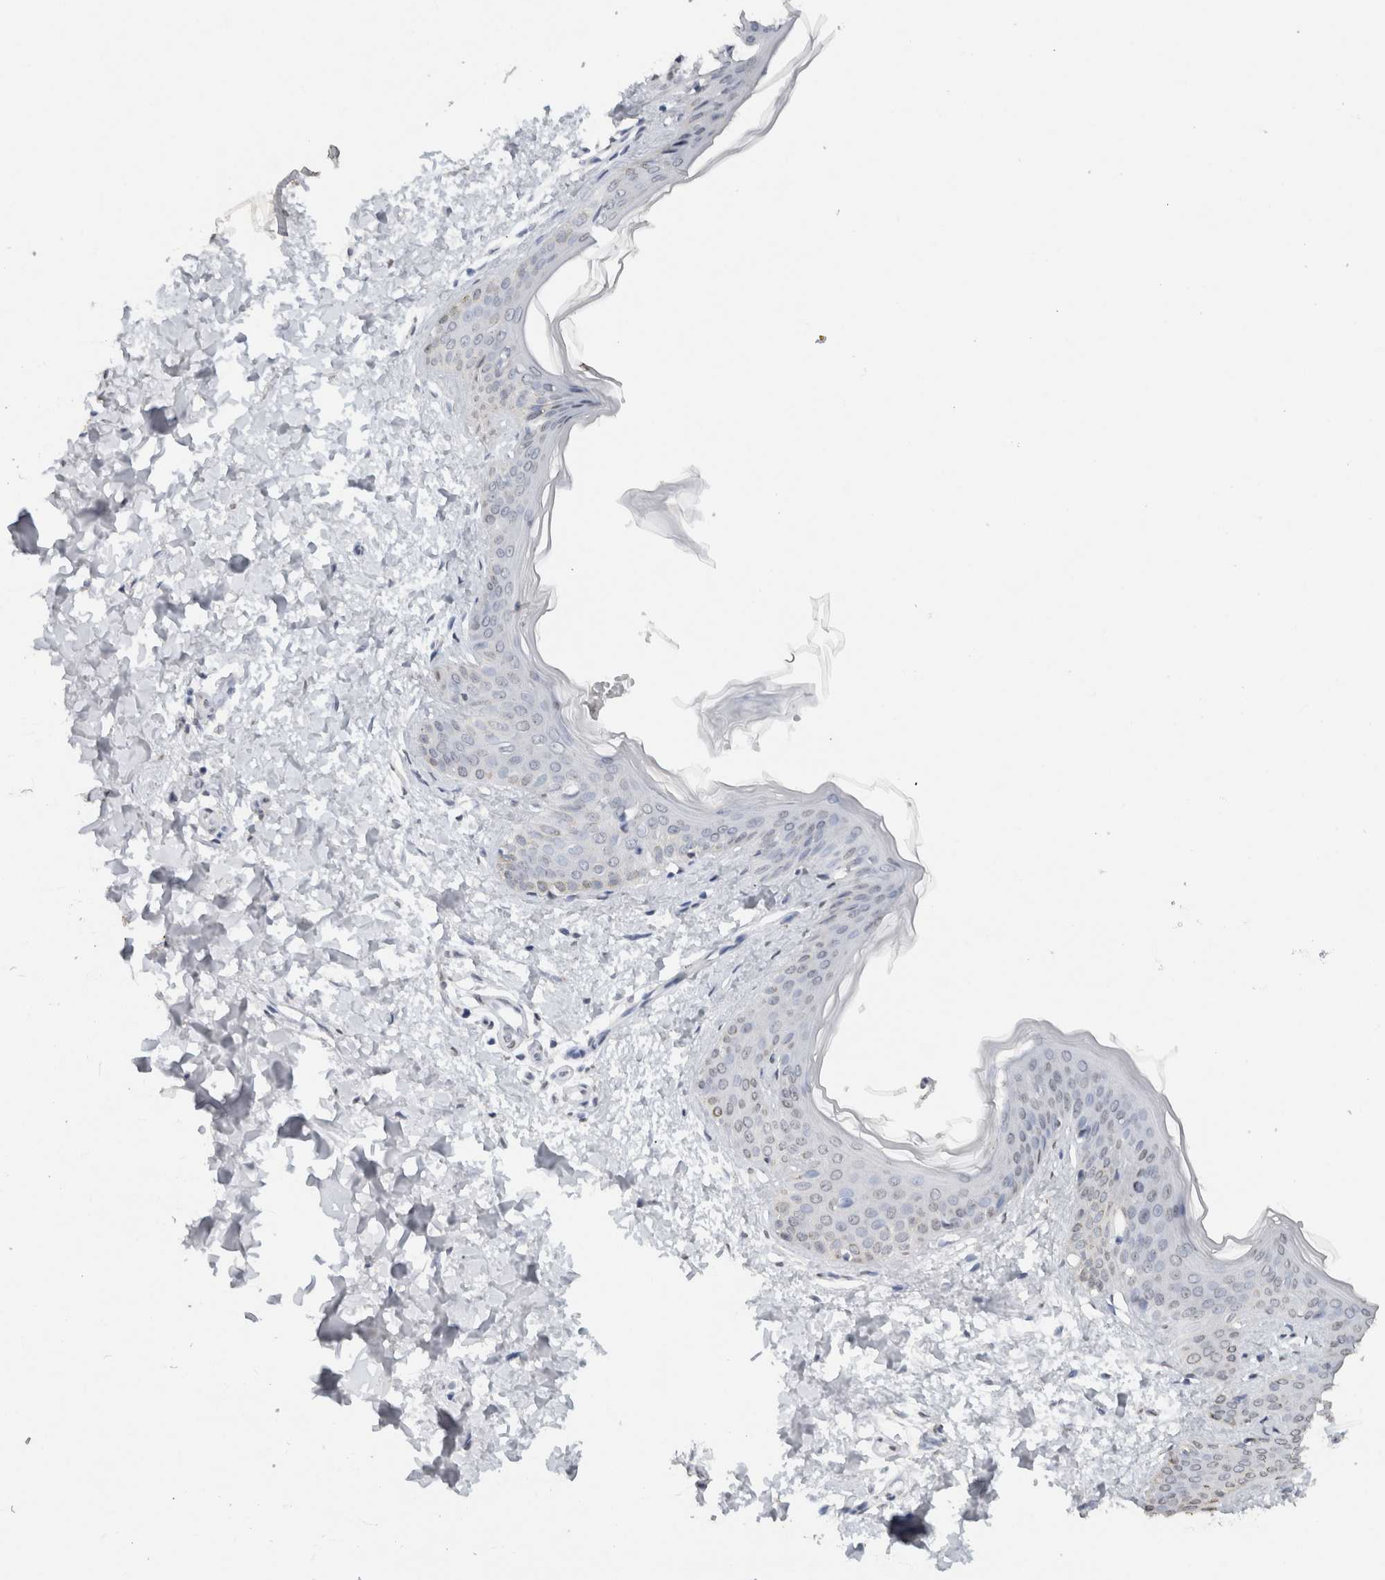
{"staining": {"intensity": "negative", "quantity": "none", "location": "none"}, "tissue": "skin", "cell_type": "Fibroblasts", "image_type": "normal", "snomed": [{"axis": "morphology", "description": "Normal tissue, NOS"}, {"axis": "topography", "description": "Skin"}], "caption": "The micrograph reveals no staining of fibroblasts in unremarkable skin.", "gene": "CNTN1", "patient": {"sex": "female", "age": 17}}